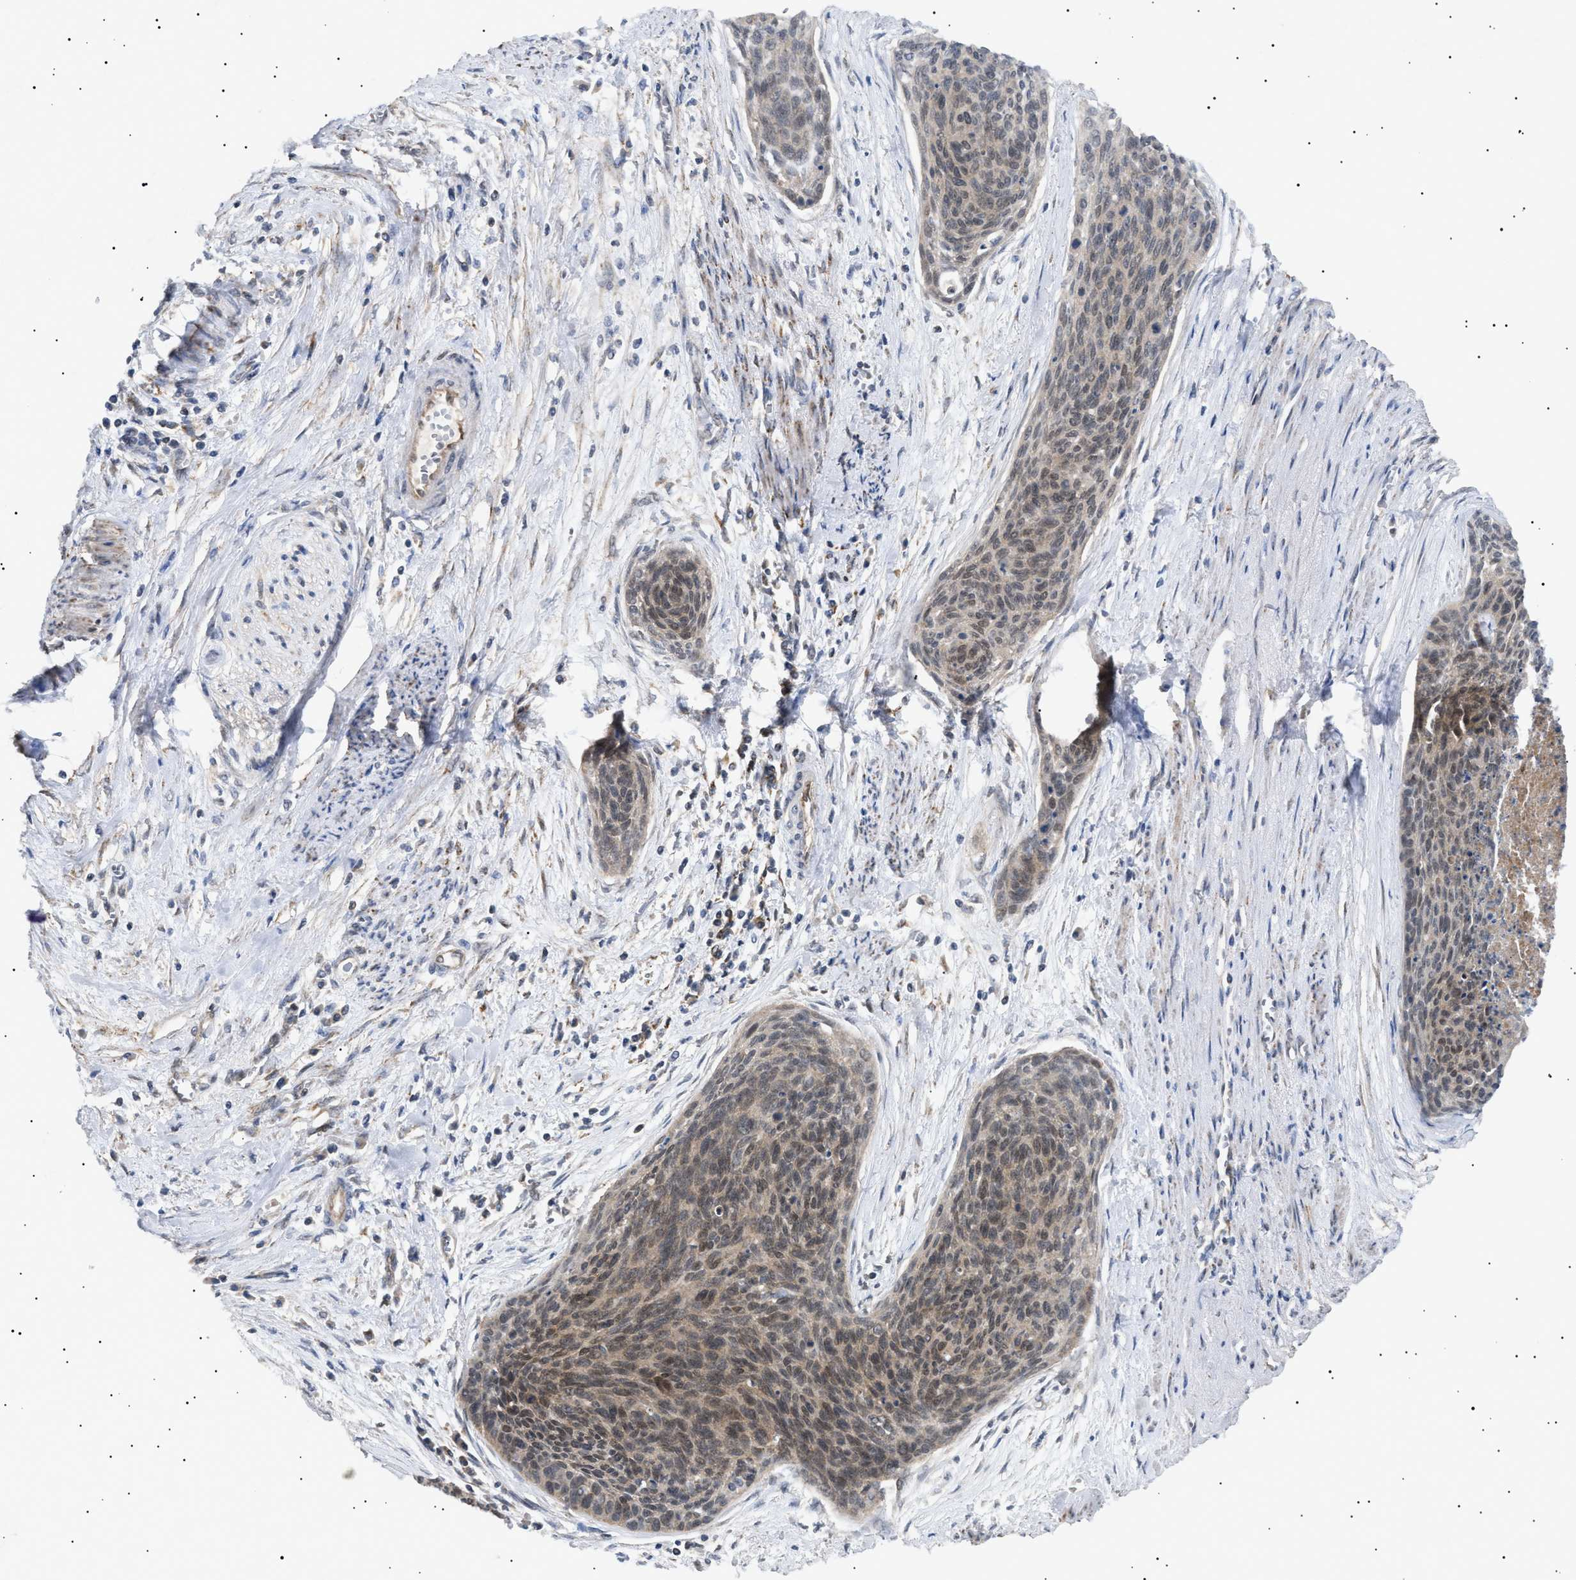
{"staining": {"intensity": "weak", "quantity": "25%-75%", "location": "cytoplasmic/membranous"}, "tissue": "cervical cancer", "cell_type": "Tumor cells", "image_type": "cancer", "snomed": [{"axis": "morphology", "description": "Squamous cell carcinoma, NOS"}, {"axis": "topography", "description": "Cervix"}], "caption": "Cervical squamous cell carcinoma stained with a protein marker displays weak staining in tumor cells.", "gene": "SIRT5", "patient": {"sex": "female", "age": 55}}